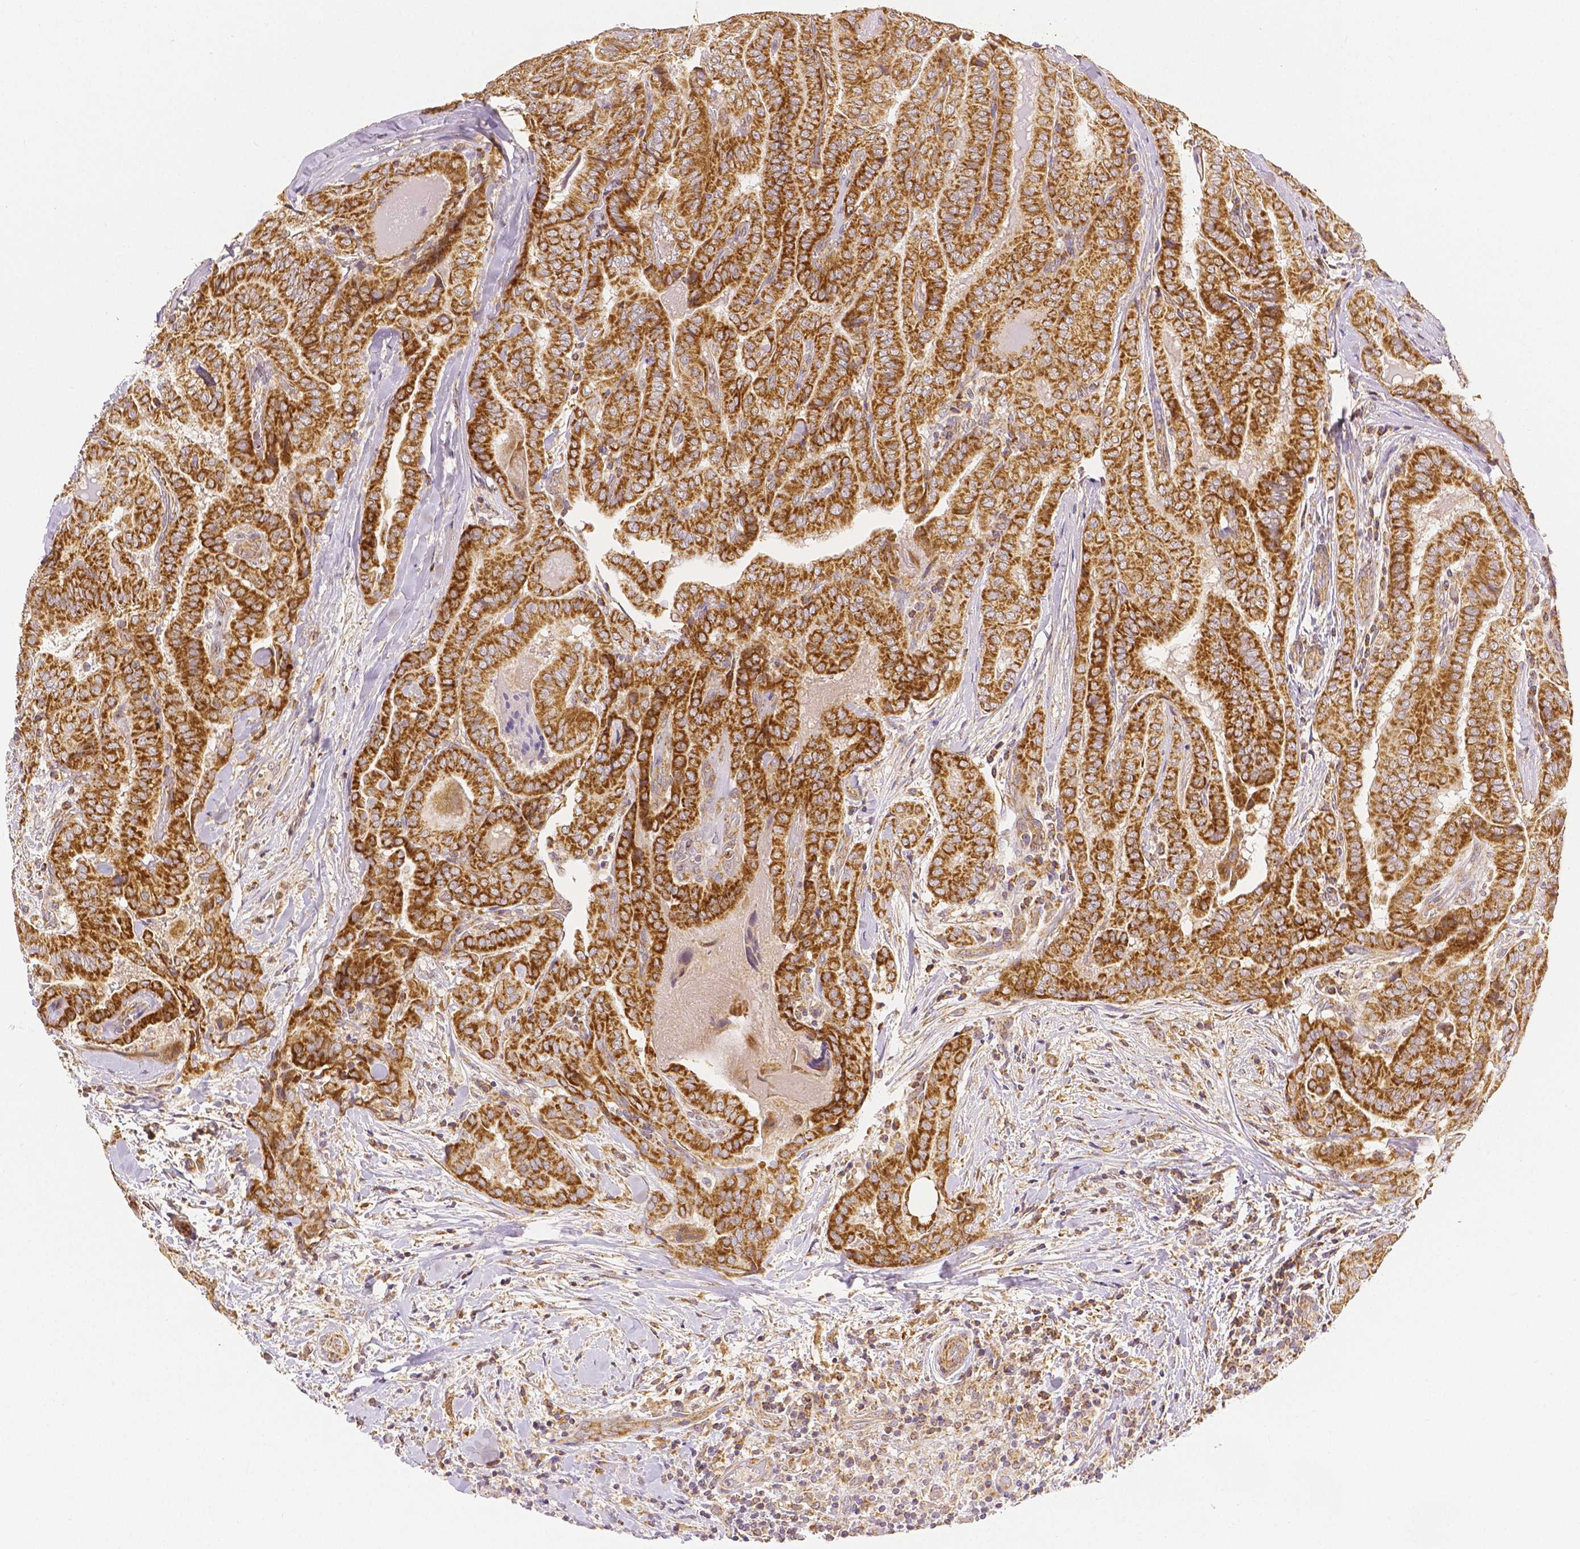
{"staining": {"intensity": "strong", "quantity": ">75%", "location": "cytoplasmic/membranous"}, "tissue": "thyroid cancer", "cell_type": "Tumor cells", "image_type": "cancer", "snomed": [{"axis": "morphology", "description": "Papillary adenocarcinoma, NOS"}, {"axis": "topography", "description": "Thyroid gland"}], "caption": "Papillary adenocarcinoma (thyroid) stained with DAB immunohistochemistry (IHC) demonstrates high levels of strong cytoplasmic/membranous staining in approximately >75% of tumor cells.", "gene": "RHOT1", "patient": {"sex": "female", "age": 61}}